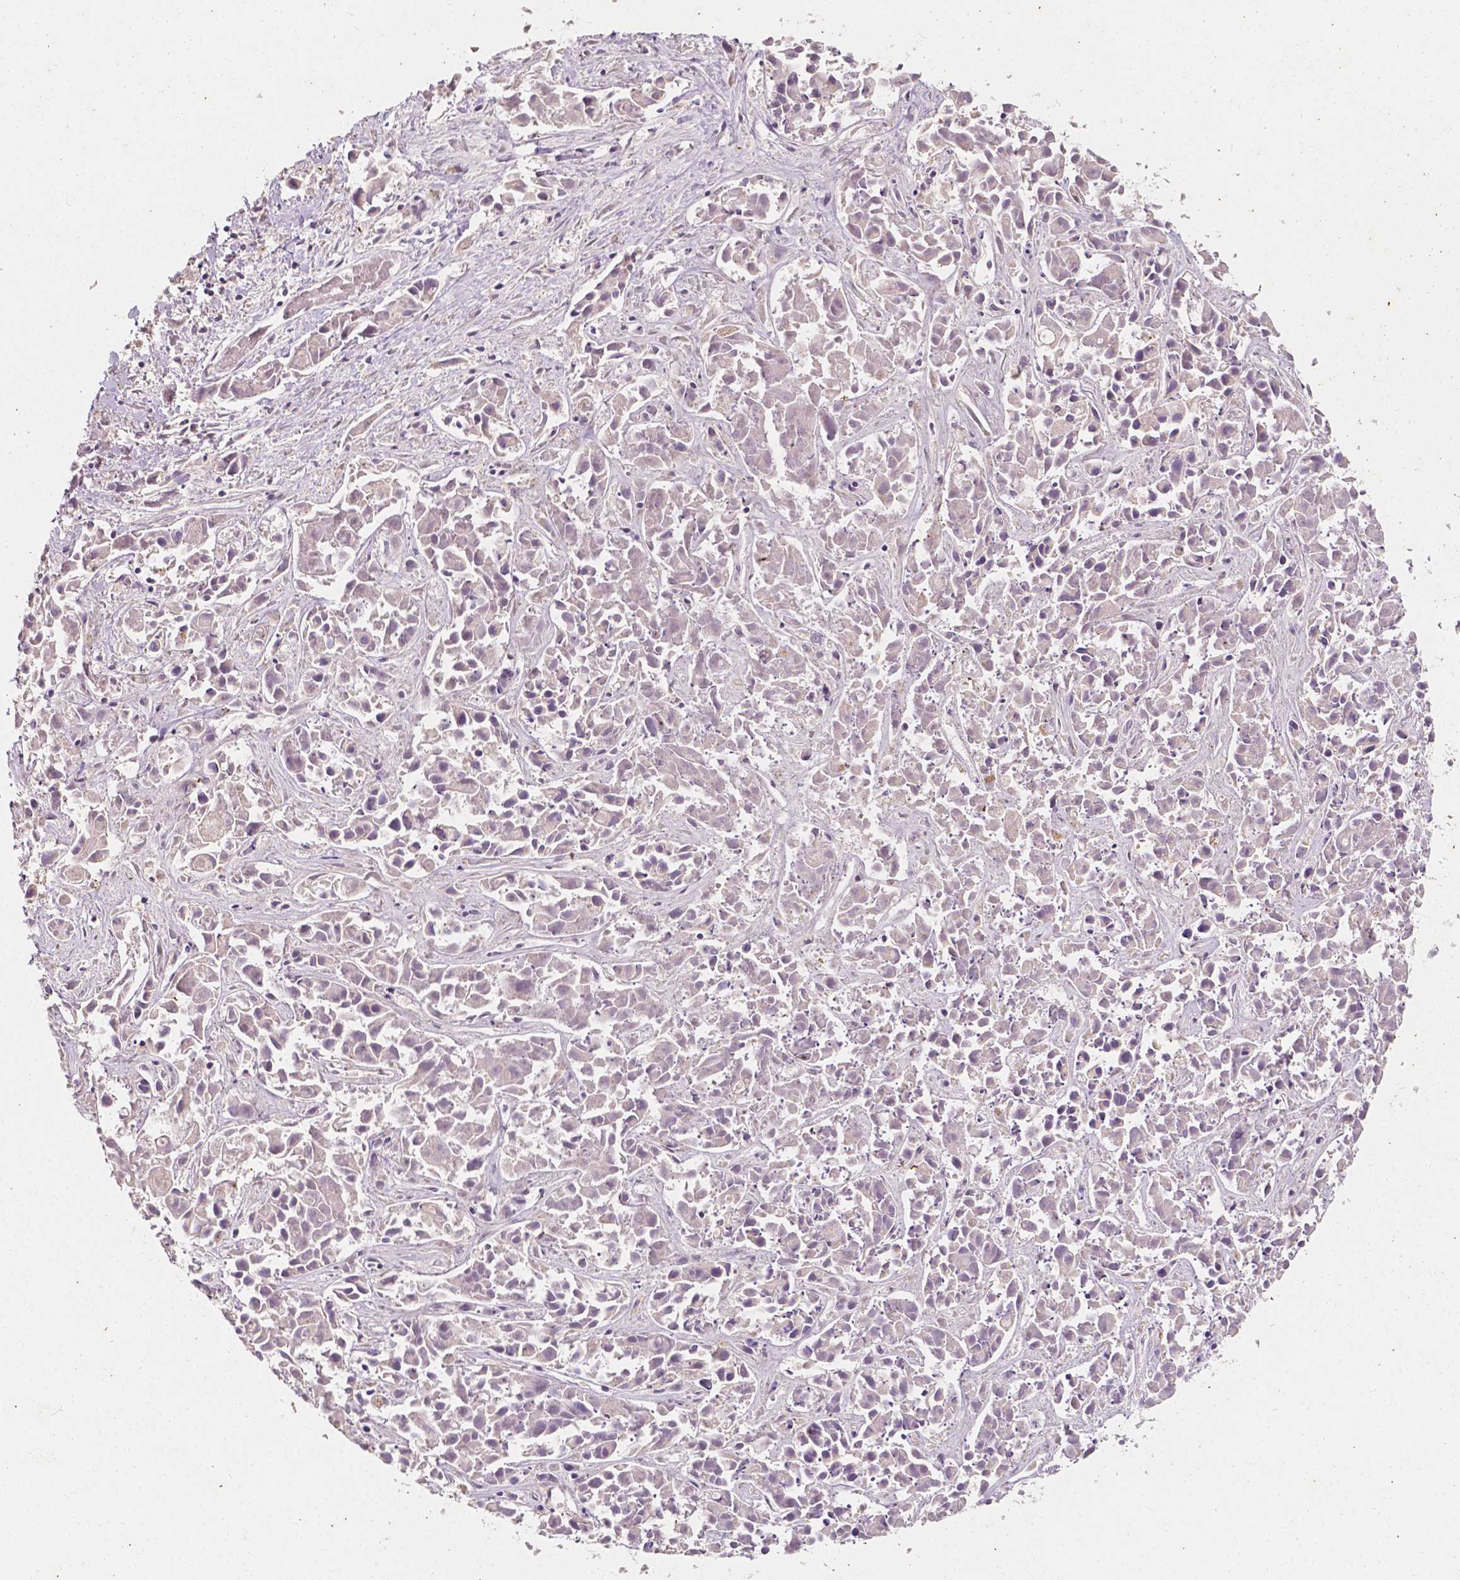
{"staining": {"intensity": "negative", "quantity": "none", "location": "none"}, "tissue": "liver cancer", "cell_type": "Tumor cells", "image_type": "cancer", "snomed": [{"axis": "morphology", "description": "Cholangiocarcinoma"}, {"axis": "topography", "description": "Liver"}], "caption": "The histopathology image demonstrates no significant staining in tumor cells of liver cancer. Brightfield microscopy of immunohistochemistry stained with DAB (3,3'-diaminobenzidine) (brown) and hematoxylin (blue), captured at high magnification.", "gene": "TAL1", "patient": {"sex": "female", "age": 81}}